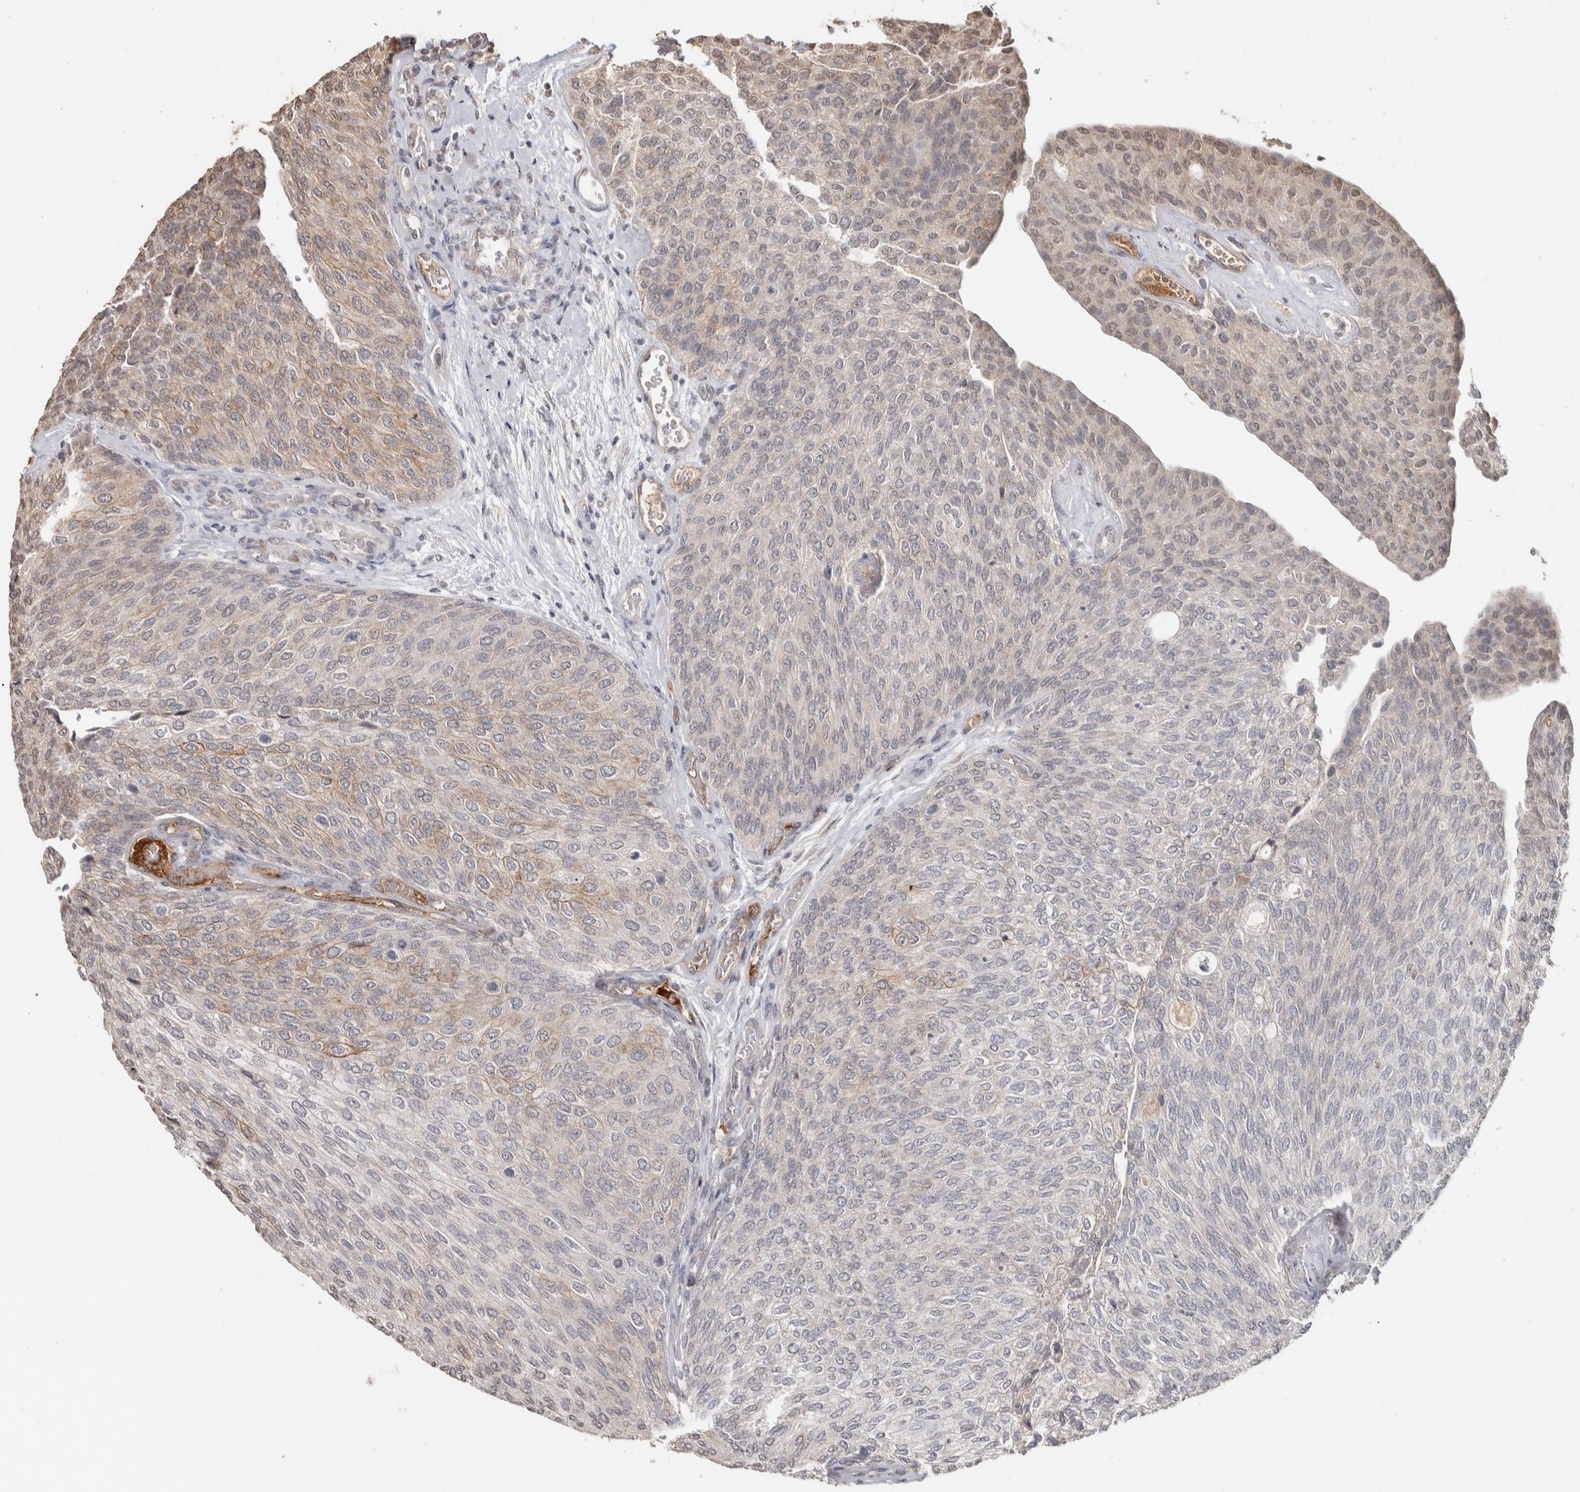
{"staining": {"intensity": "weak", "quantity": "<25%", "location": "cytoplasmic/membranous"}, "tissue": "urothelial cancer", "cell_type": "Tumor cells", "image_type": "cancer", "snomed": [{"axis": "morphology", "description": "Urothelial carcinoma, Low grade"}, {"axis": "topography", "description": "Urinary bladder"}], "caption": "Immunohistochemistry photomicrograph of urothelial carcinoma (low-grade) stained for a protein (brown), which exhibits no expression in tumor cells.", "gene": "FAM3A", "patient": {"sex": "female", "age": 79}}